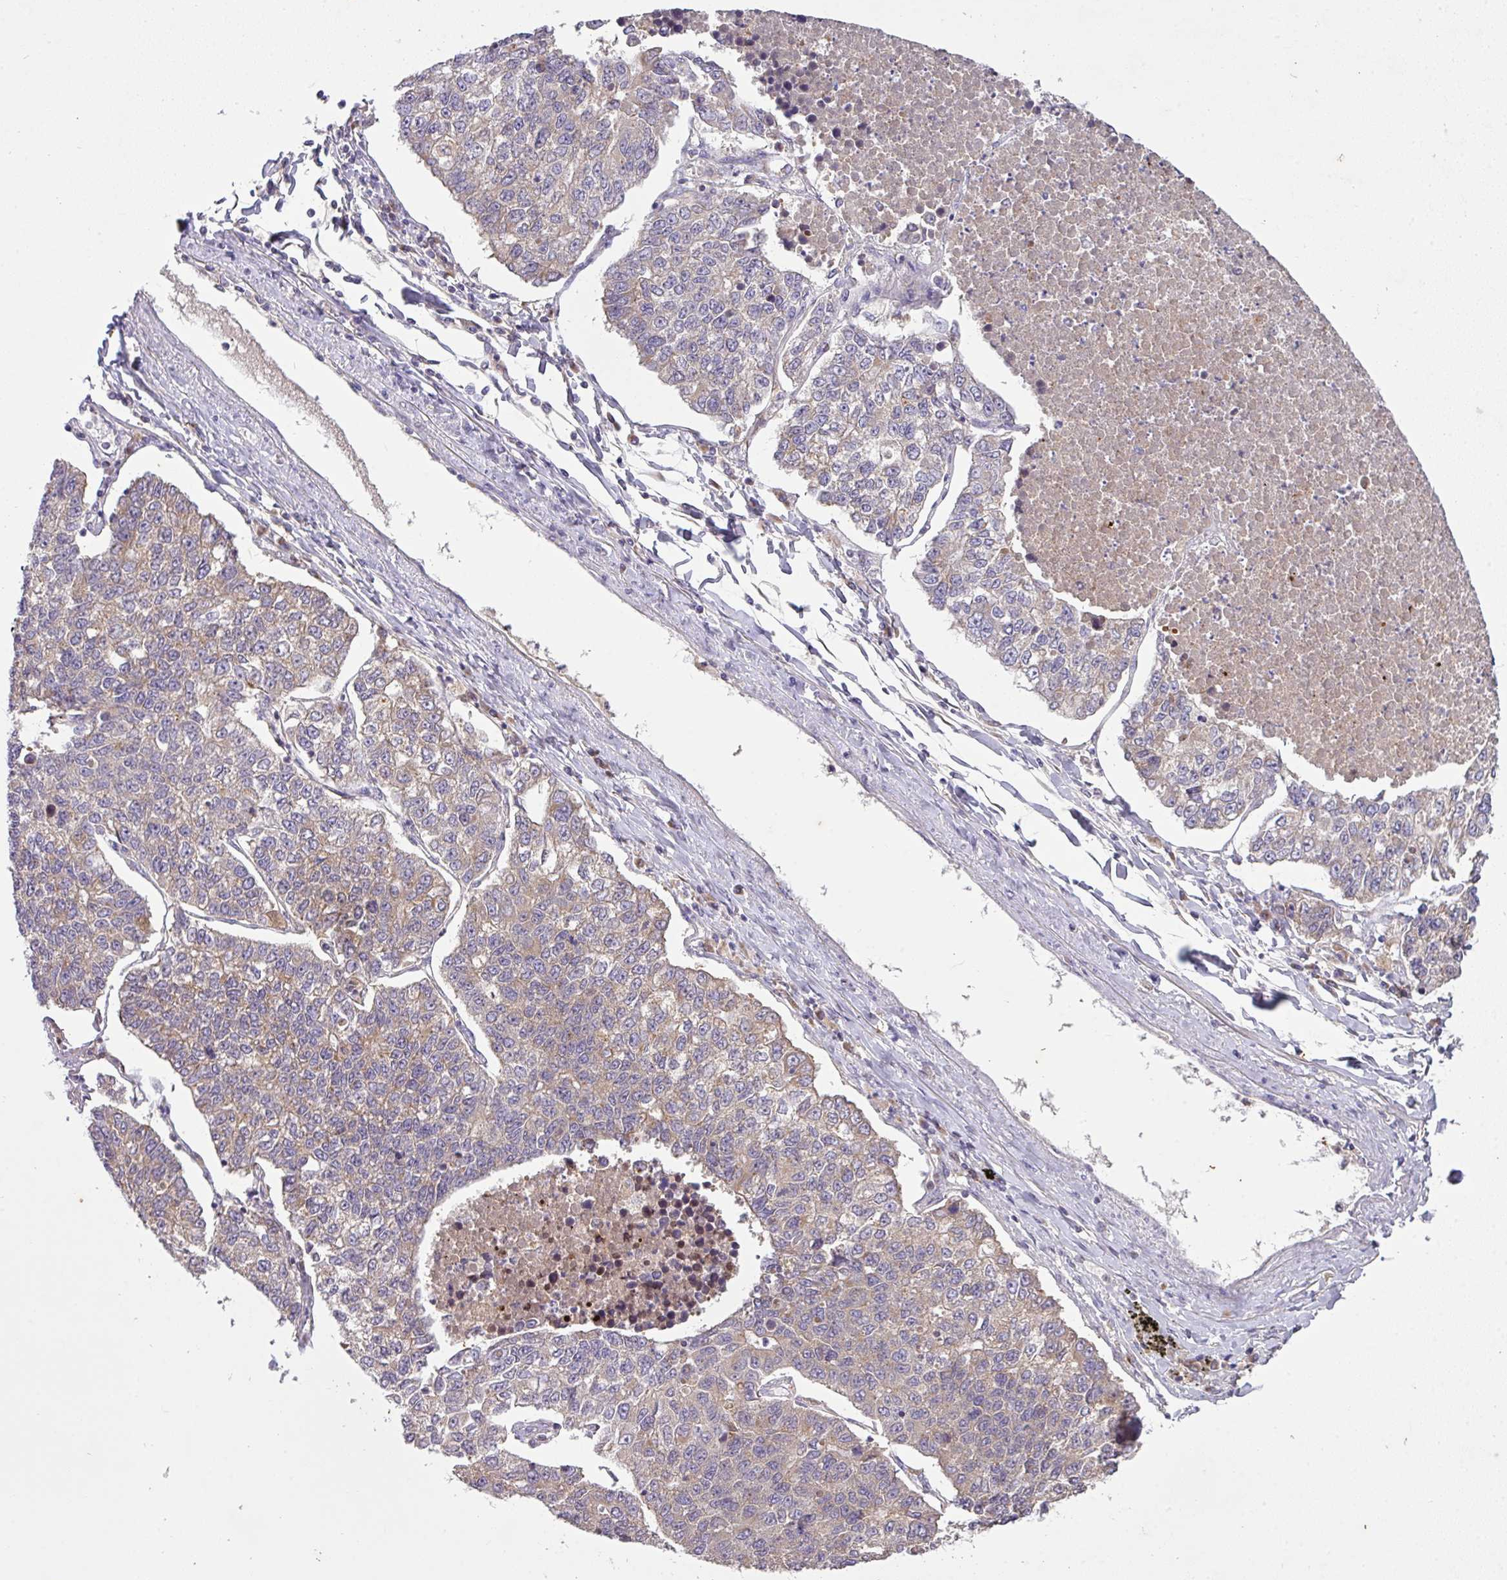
{"staining": {"intensity": "weak", "quantity": "25%-75%", "location": "cytoplasmic/membranous"}, "tissue": "lung cancer", "cell_type": "Tumor cells", "image_type": "cancer", "snomed": [{"axis": "morphology", "description": "Adenocarcinoma, NOS"}, {"axis": "topography", "description": "Lung"}], "caption": "Lung adenocarcinoma stained for a protein shows weak cytoplasmic/membranous positivity in tumor cells.", "gene": "VTI1A", "patient": {"sex": "male", "age": 49}}